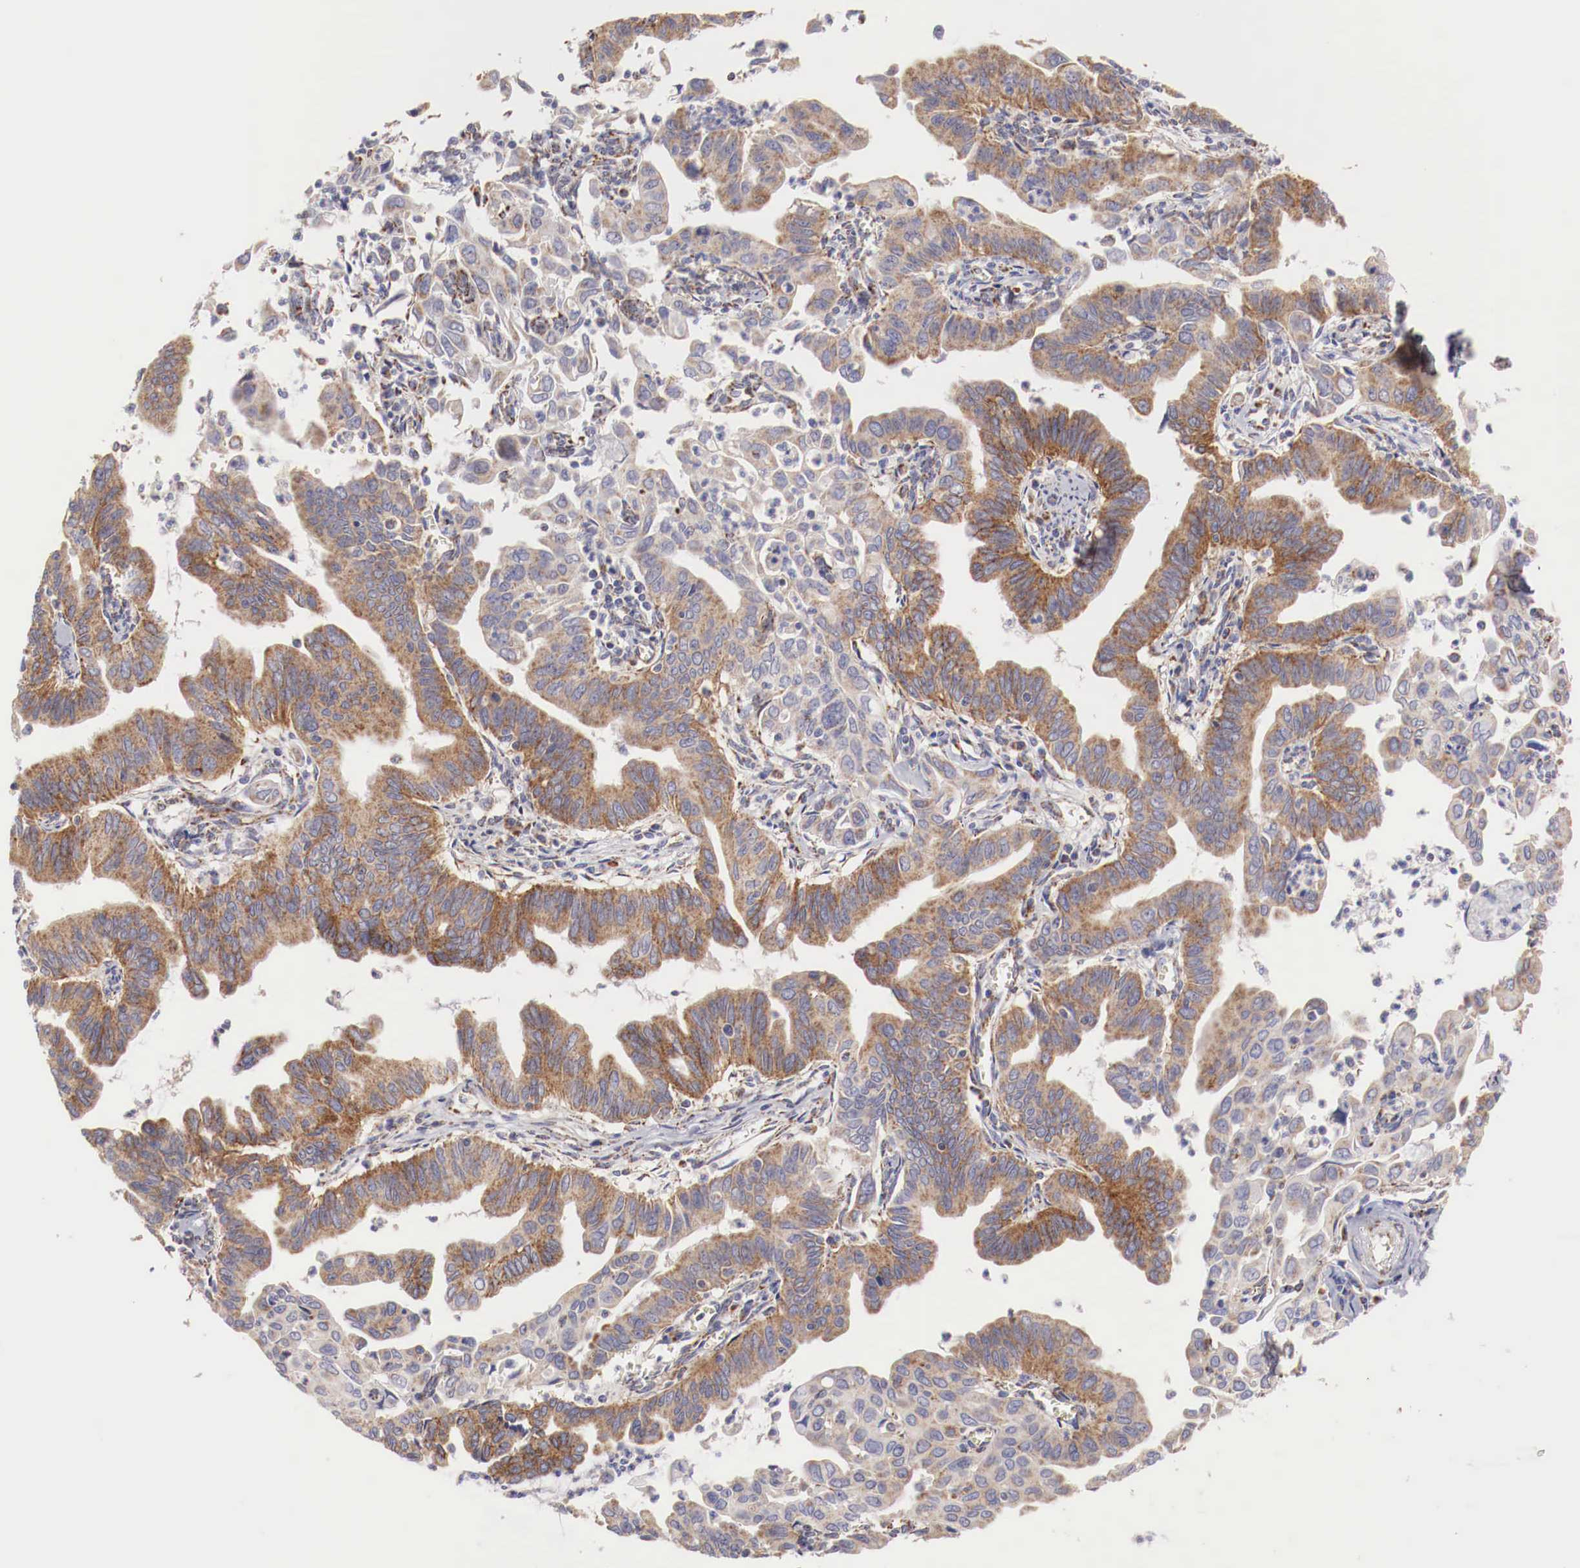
{"staining": {"intensity": "moderate", "quantity": ">75%", "location": "cytoplasmic/membranous"}, "tissue": "cervical cancer", "cell_type": "Tumor cells", "image_type": "cancer", "snomed": [{"axis": "morphology", "description": "Normal tissue, NOS"}, {"axis": "morphology", "description": "Adenocarcinoma, NOS"}, {"axis": "topography", "description": "Cervix"}], "caption": "Immunohistochemical staining of adenocarcinoma (cervical) shows medium levels of moderate cytoplasmic/membranous protein expression in about >75% of tumor cells.", "gene": "XPNPEP3", "patient": {"sex": "female", "age": 34}}